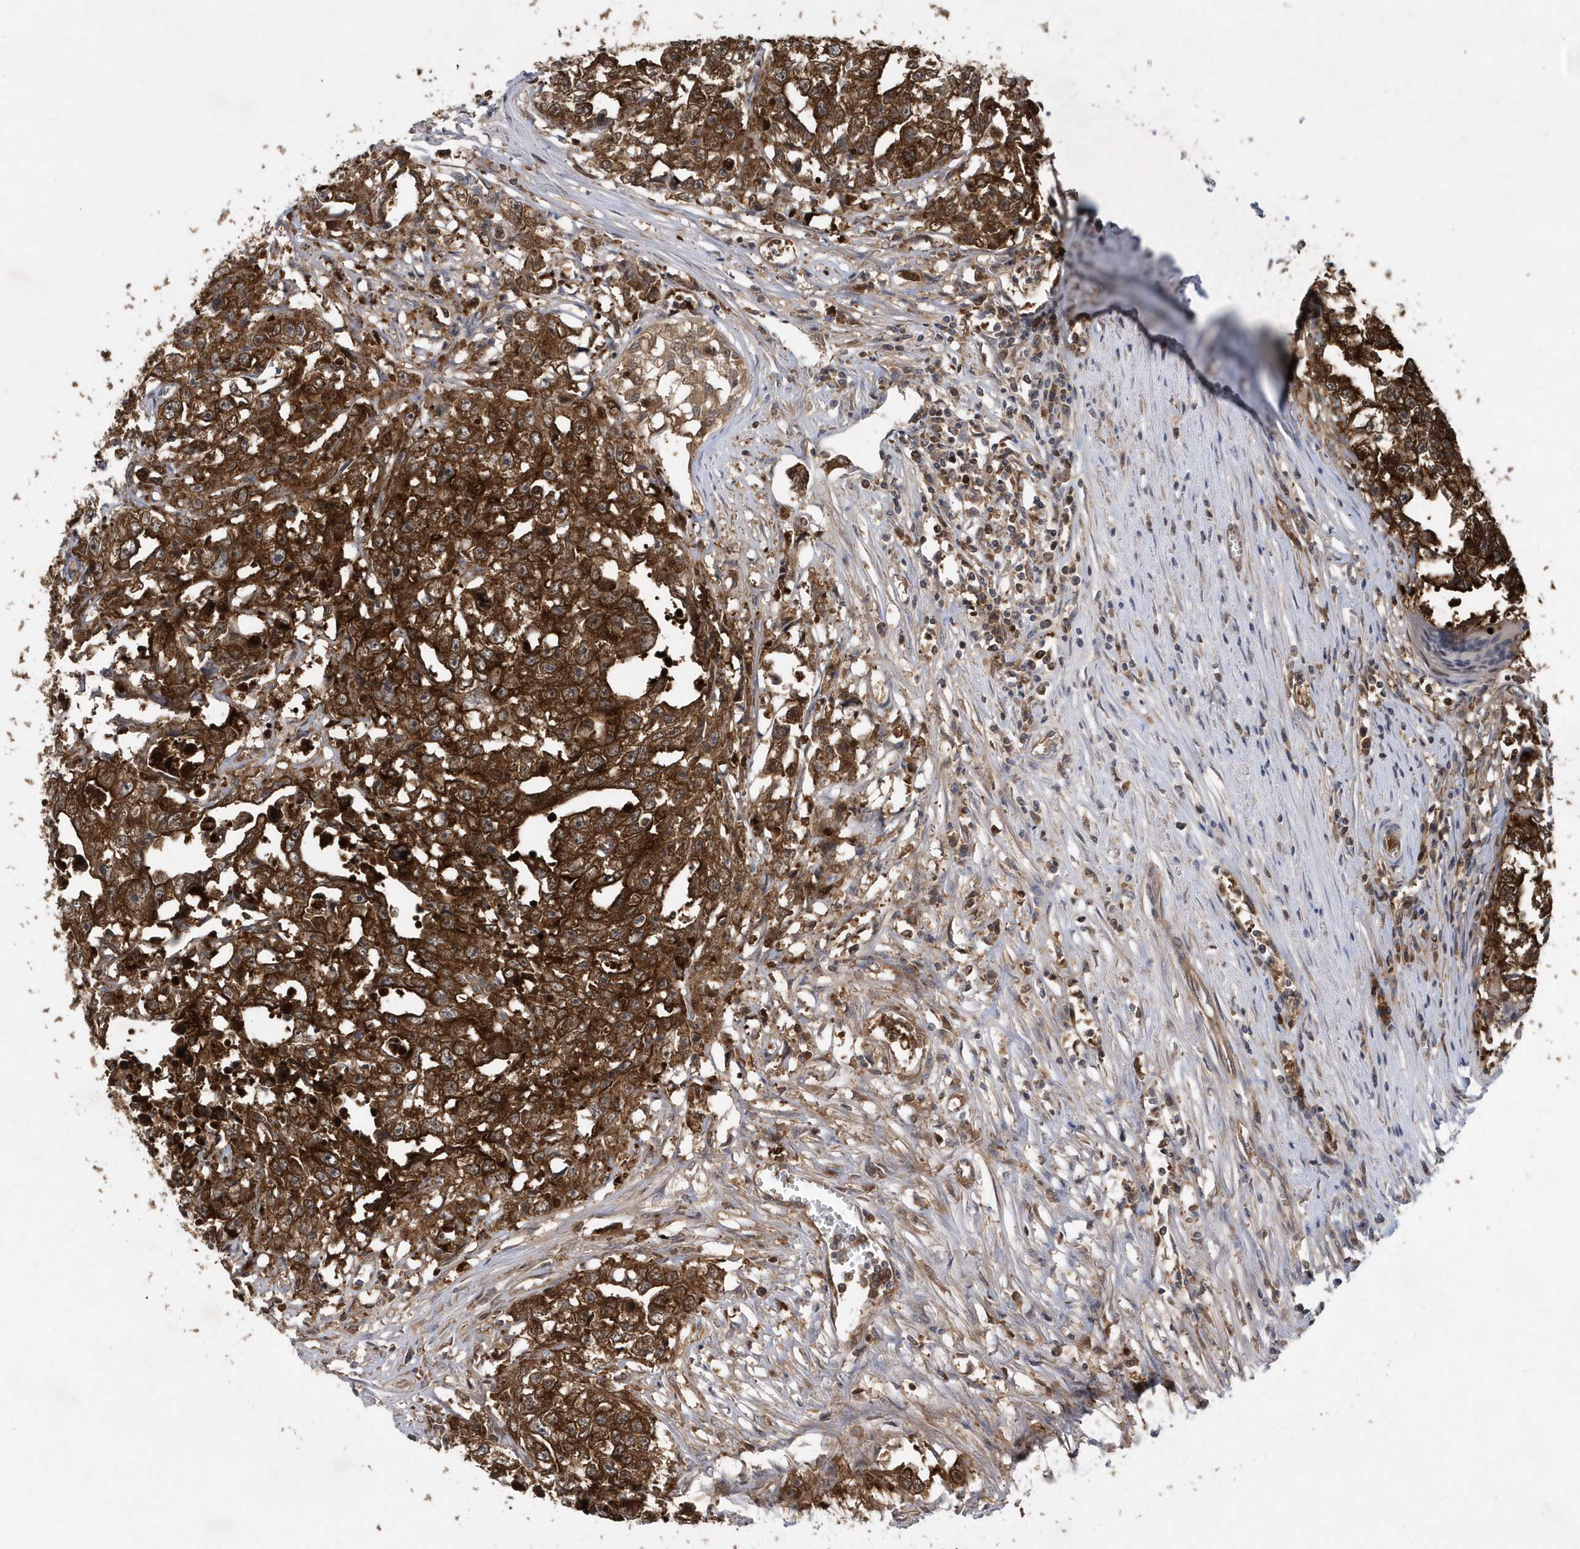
{"staining": {"intensity": "strong", "quantity": ">75%", "location": "cytoplasmic/membranous"}, "tissue": "testis cancer", "cell_type": "Tumor cells", "image_type": "cancer", "snomed": [{"axis": "morphology", "description": "Seminoma, NOS"}, {"axis": "morphology", "description": "Carcinoma, Embryonal, NOS"}, {"axis": "topography", "description": "Testis"}], "caption": "High-magnification brightfield microscopy of testis cancer (embryonal carcinoma) stained with DAB (brown) and counterstained with hematoxylin (blue). tumor cells exhibit strong cytoplasmic/membranous expression is appreciated in approximately>75% of cells.", "gene": "PAICS", "patient": {"sex": "male", "age": 43}}